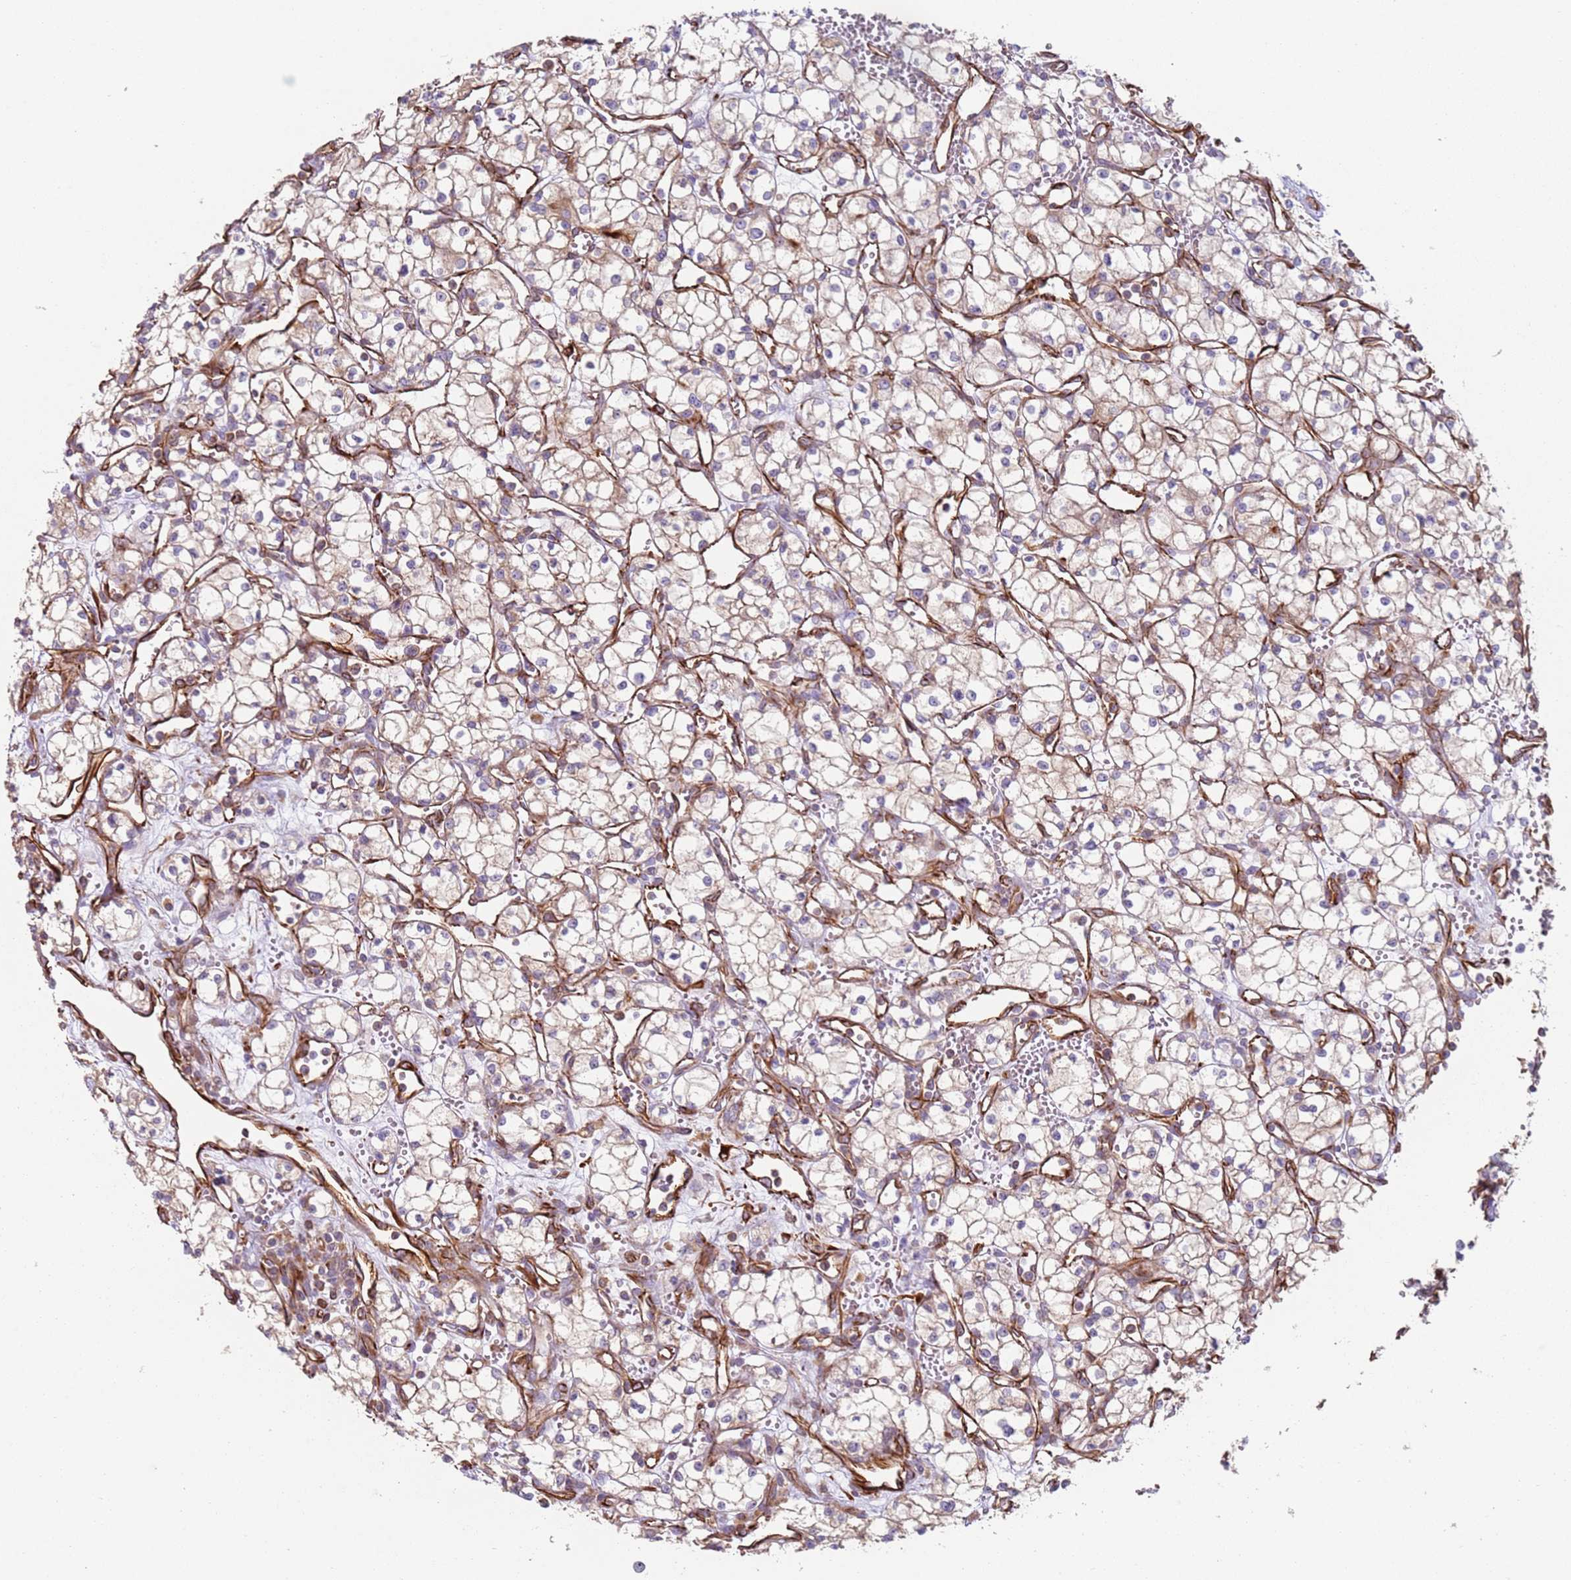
{"staining": {"intensity": "negative", "quantity": "none", "location": "none"}, "tissue": "renal cancer", "cell_type": "Tumor cells", "image_type": "cancer", "snomed": [{"axis": "morphology", "description": "Adenocarcinoma, NOS"}, {"axis": "topography", "description": "Kidney"}], "caption": "Immunohistochemistry (IHC) of human renal cancer (adenocarcinoma) exhibits no expression in tumor cells.", "gene": "SNAPIN", "patient": {"sex": "male", "age": 59}}